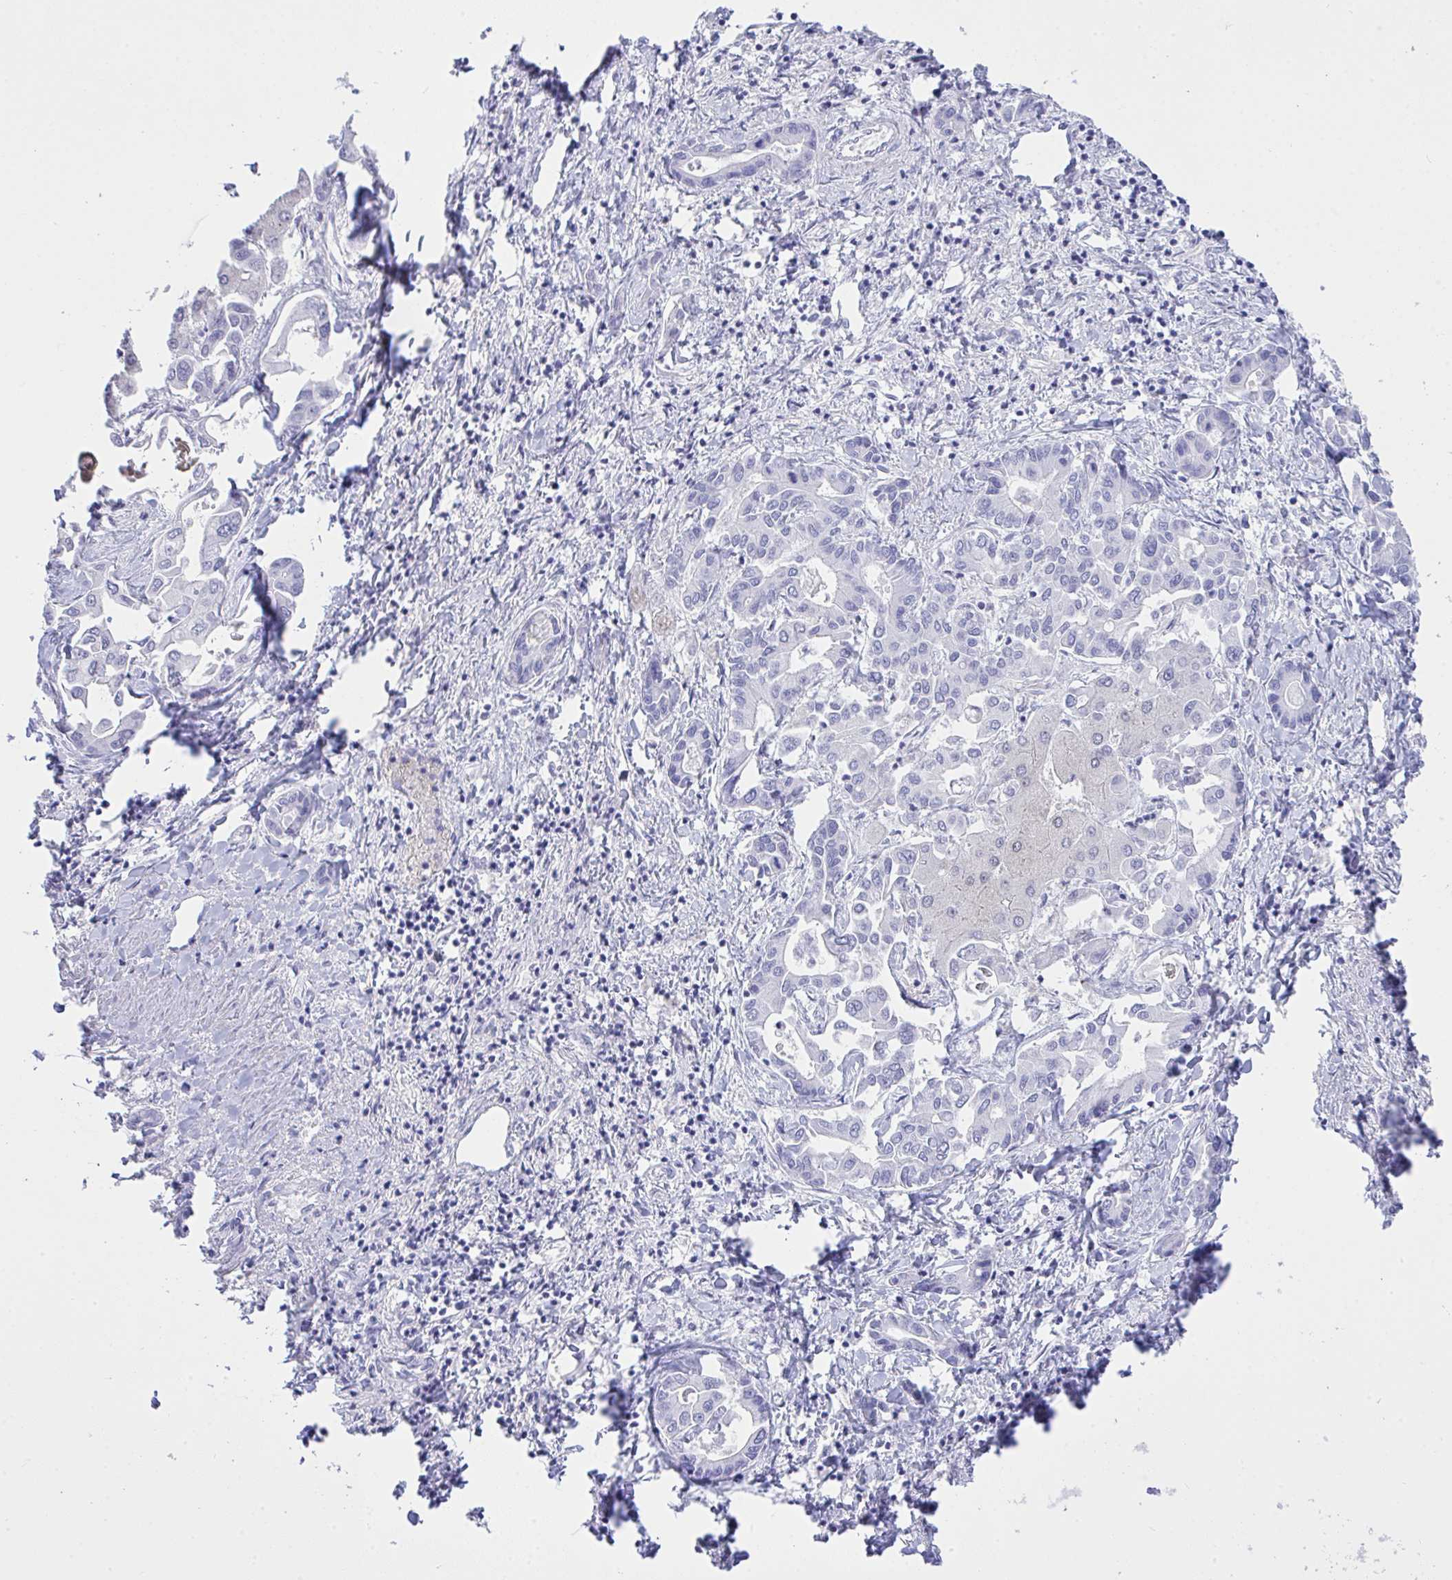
{"staining": {"intensity": "negative", "quantity": "none", "location": "none"}, "tissue": "liver cancer", "cell_type": "Tumor cells", "image_type": "cancer", "snomed": [{"axis": "morphology", "description": "Cholangiocarcinoma"}, {"axis": "topography", "description": "Liver"}], "caption": "The image shows no significant expression in tumor cells of liver cancer.", "gene": "AKR1D1", "patient": {"sex": "male", "age": 66}}